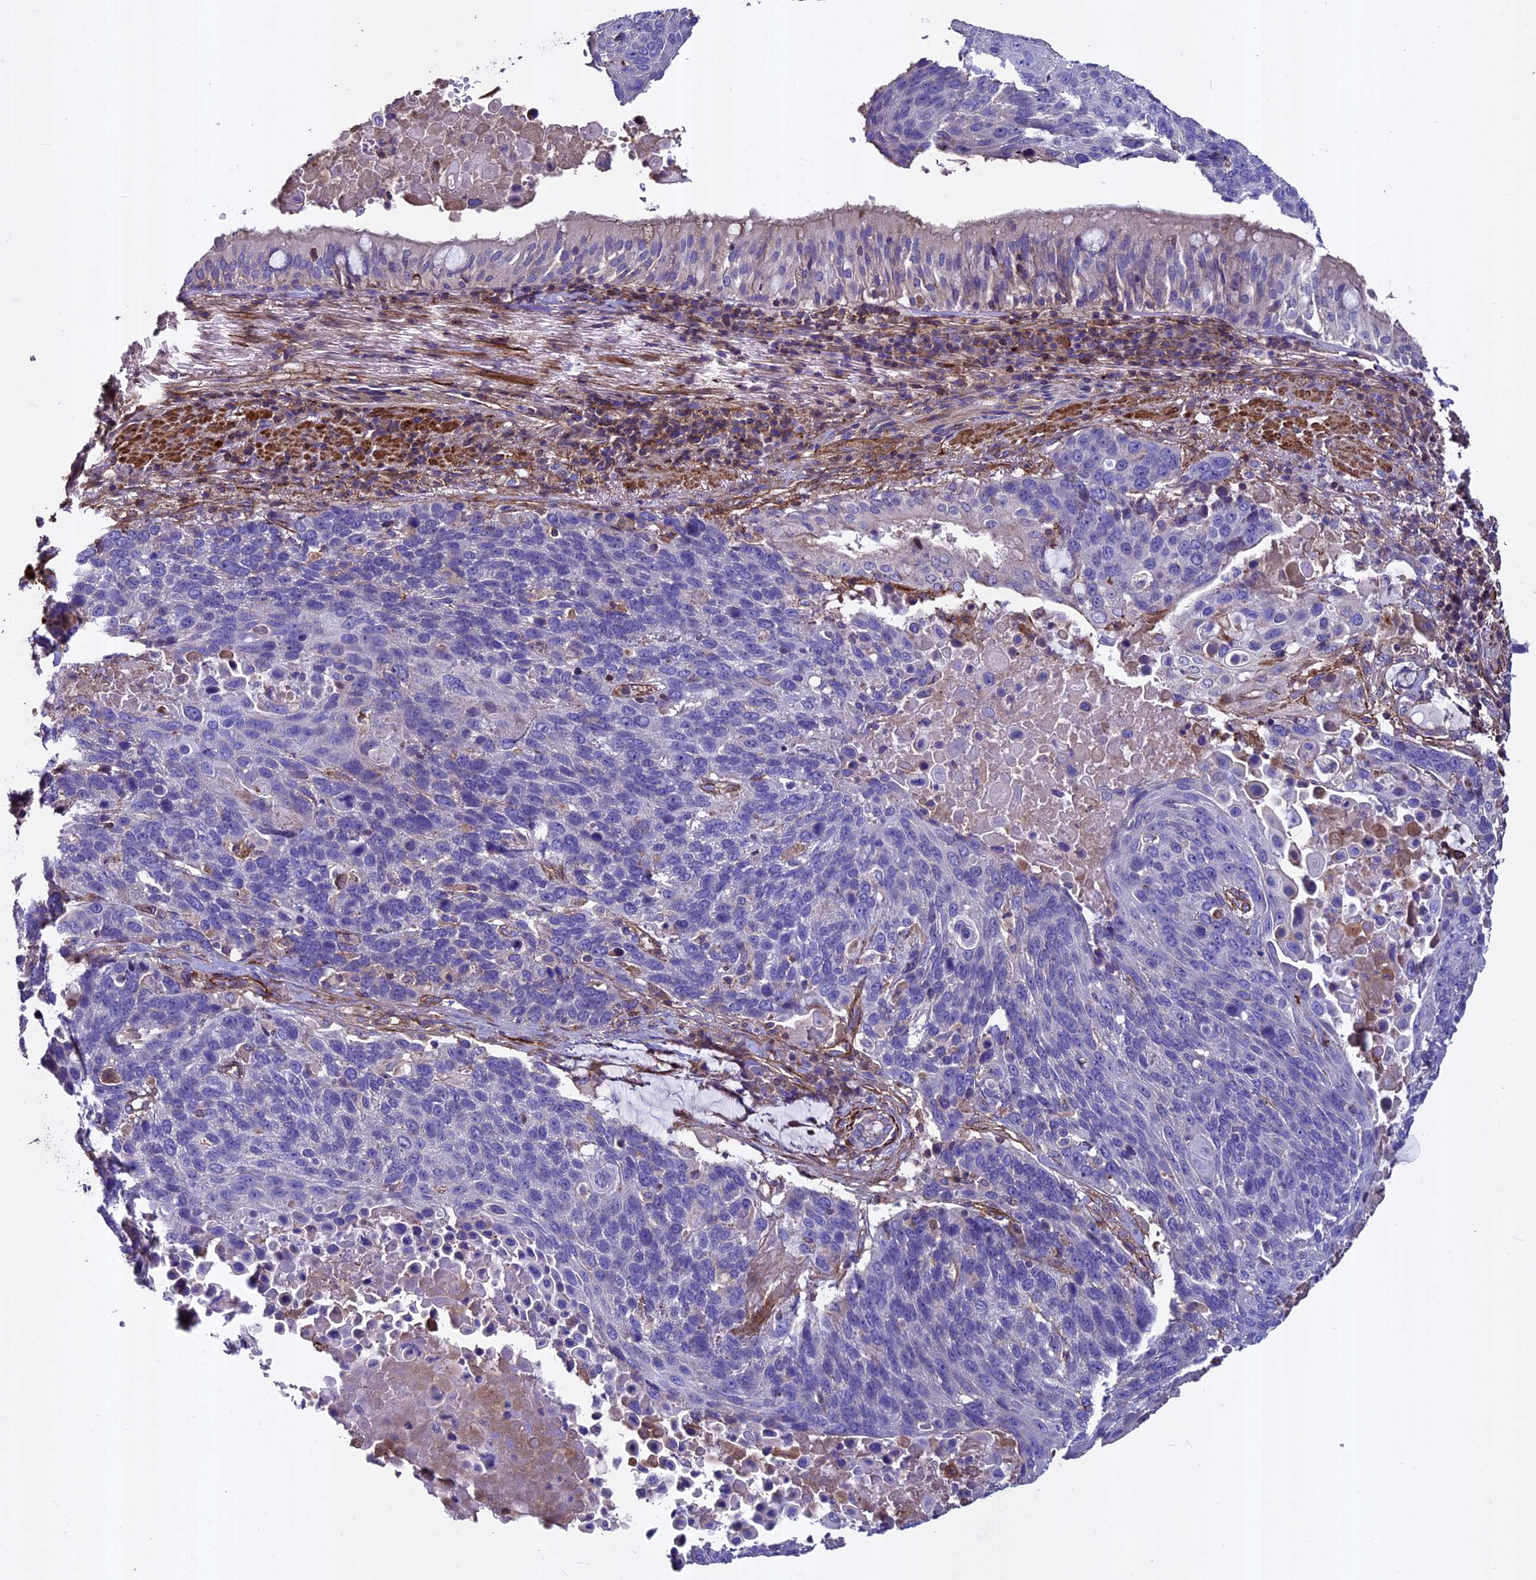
{"staining": {"intensity": "negative", "quantity": "none", "location": "none"}, "tissue": "lung cancer", "cell_type": "Tumor cells", "image_type": "cancer", "snomed": [{"axis": "morphology", "description": "Squamous cell carcinoma, NOS"}, {"axis": "topography", "description": "Lung"}], "caption": "Lung squamous cell carcinoma stained for a protein using immunohistochemistry (IHC) reveals no positivity tumor cells.", "gene": "EVA1B", "patient": {"sex": "male", "age": 66}}